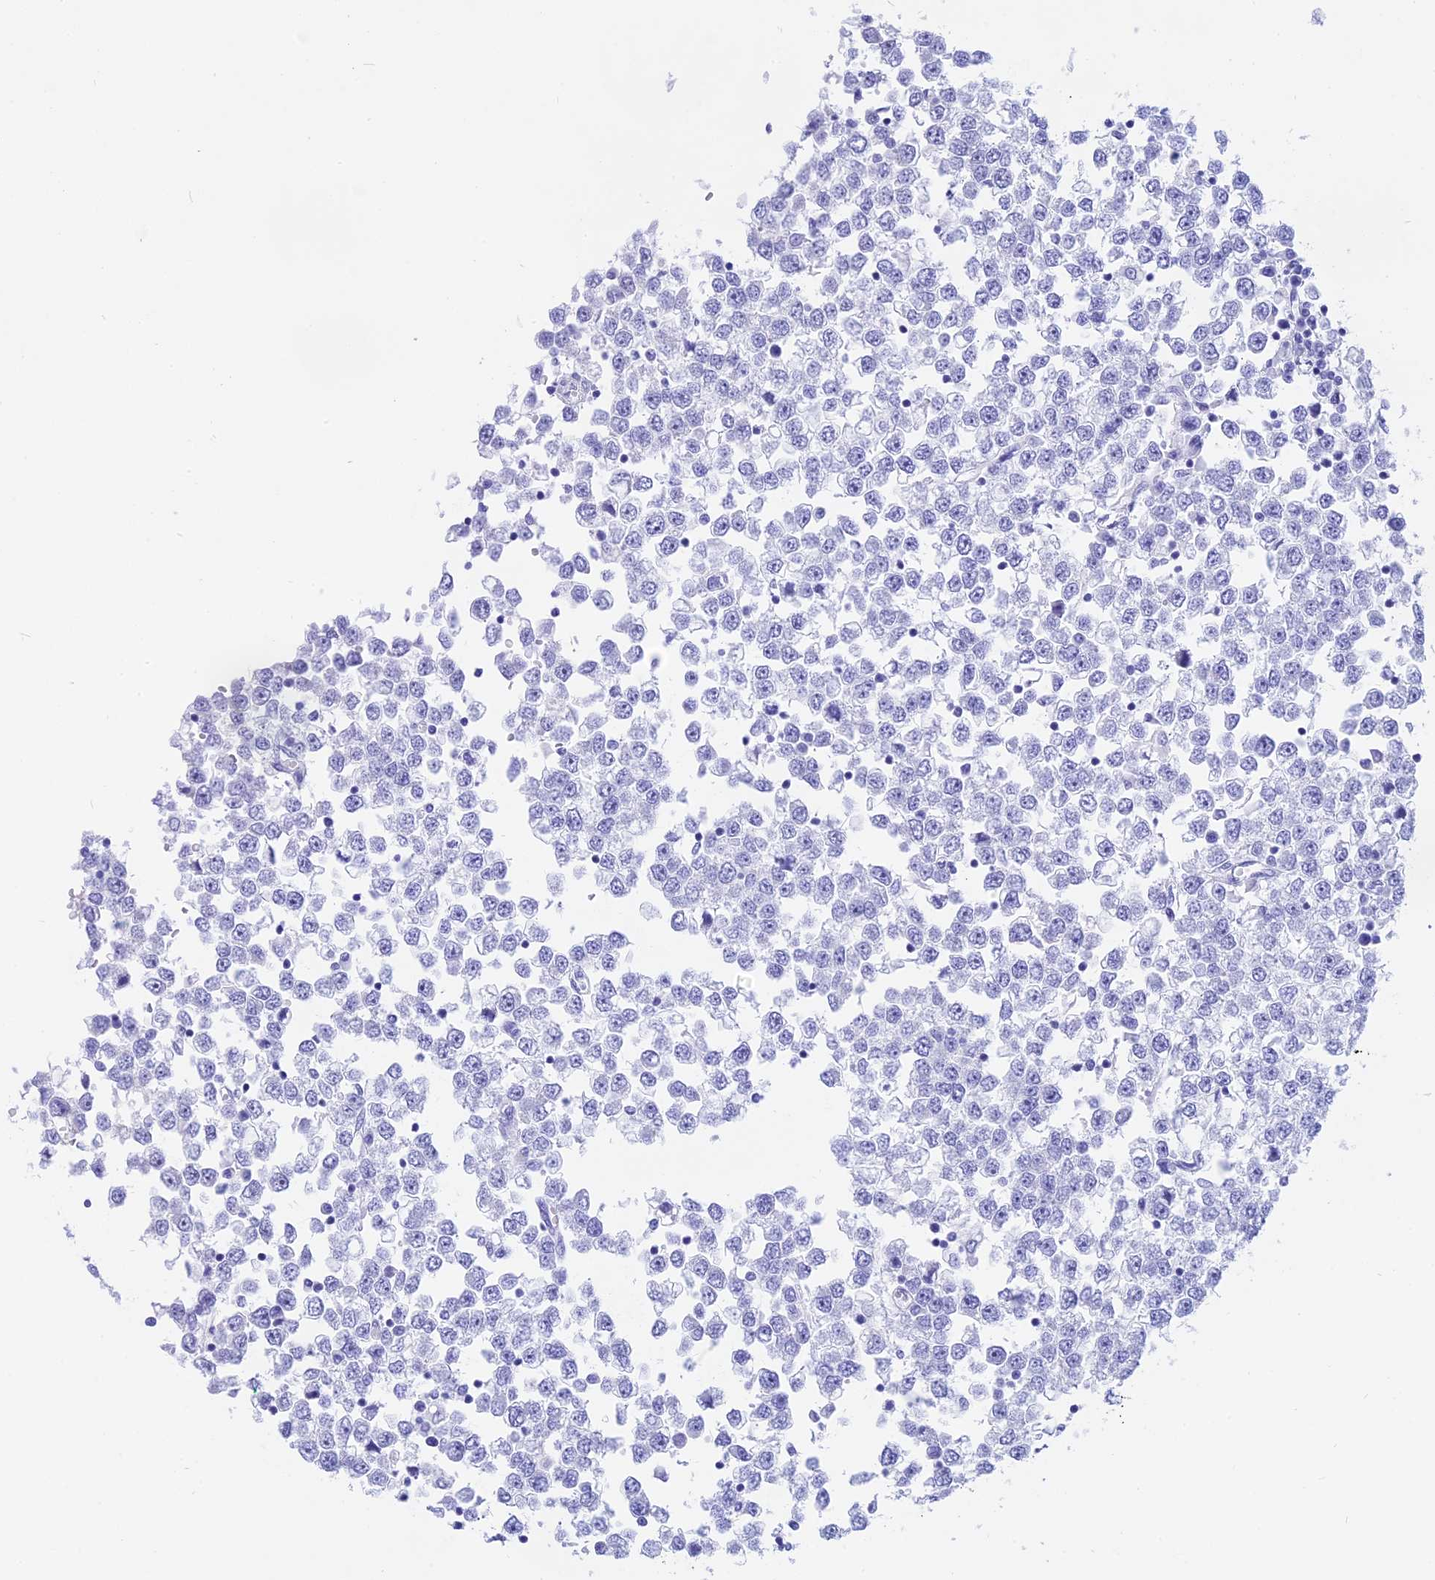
{"staining": {"intensity": "negative", "quantity": "none", "location": "none"}, "tissue": "testis cancer", "cell_type": "Tumor cells", "image_type": "cancer", "snomed": [{"axis": "morphology", "description": "Seminoma, NOS"}, {"axis": "topography", "description": "Testis"}], "caption": "Human testis cancer (seminoma) stained for a protein using immunohistochemistry (IHC) shows no expression in tumor cells.", "gene": "ISCA1", "patient": {"sex": "male", "age": 65}}